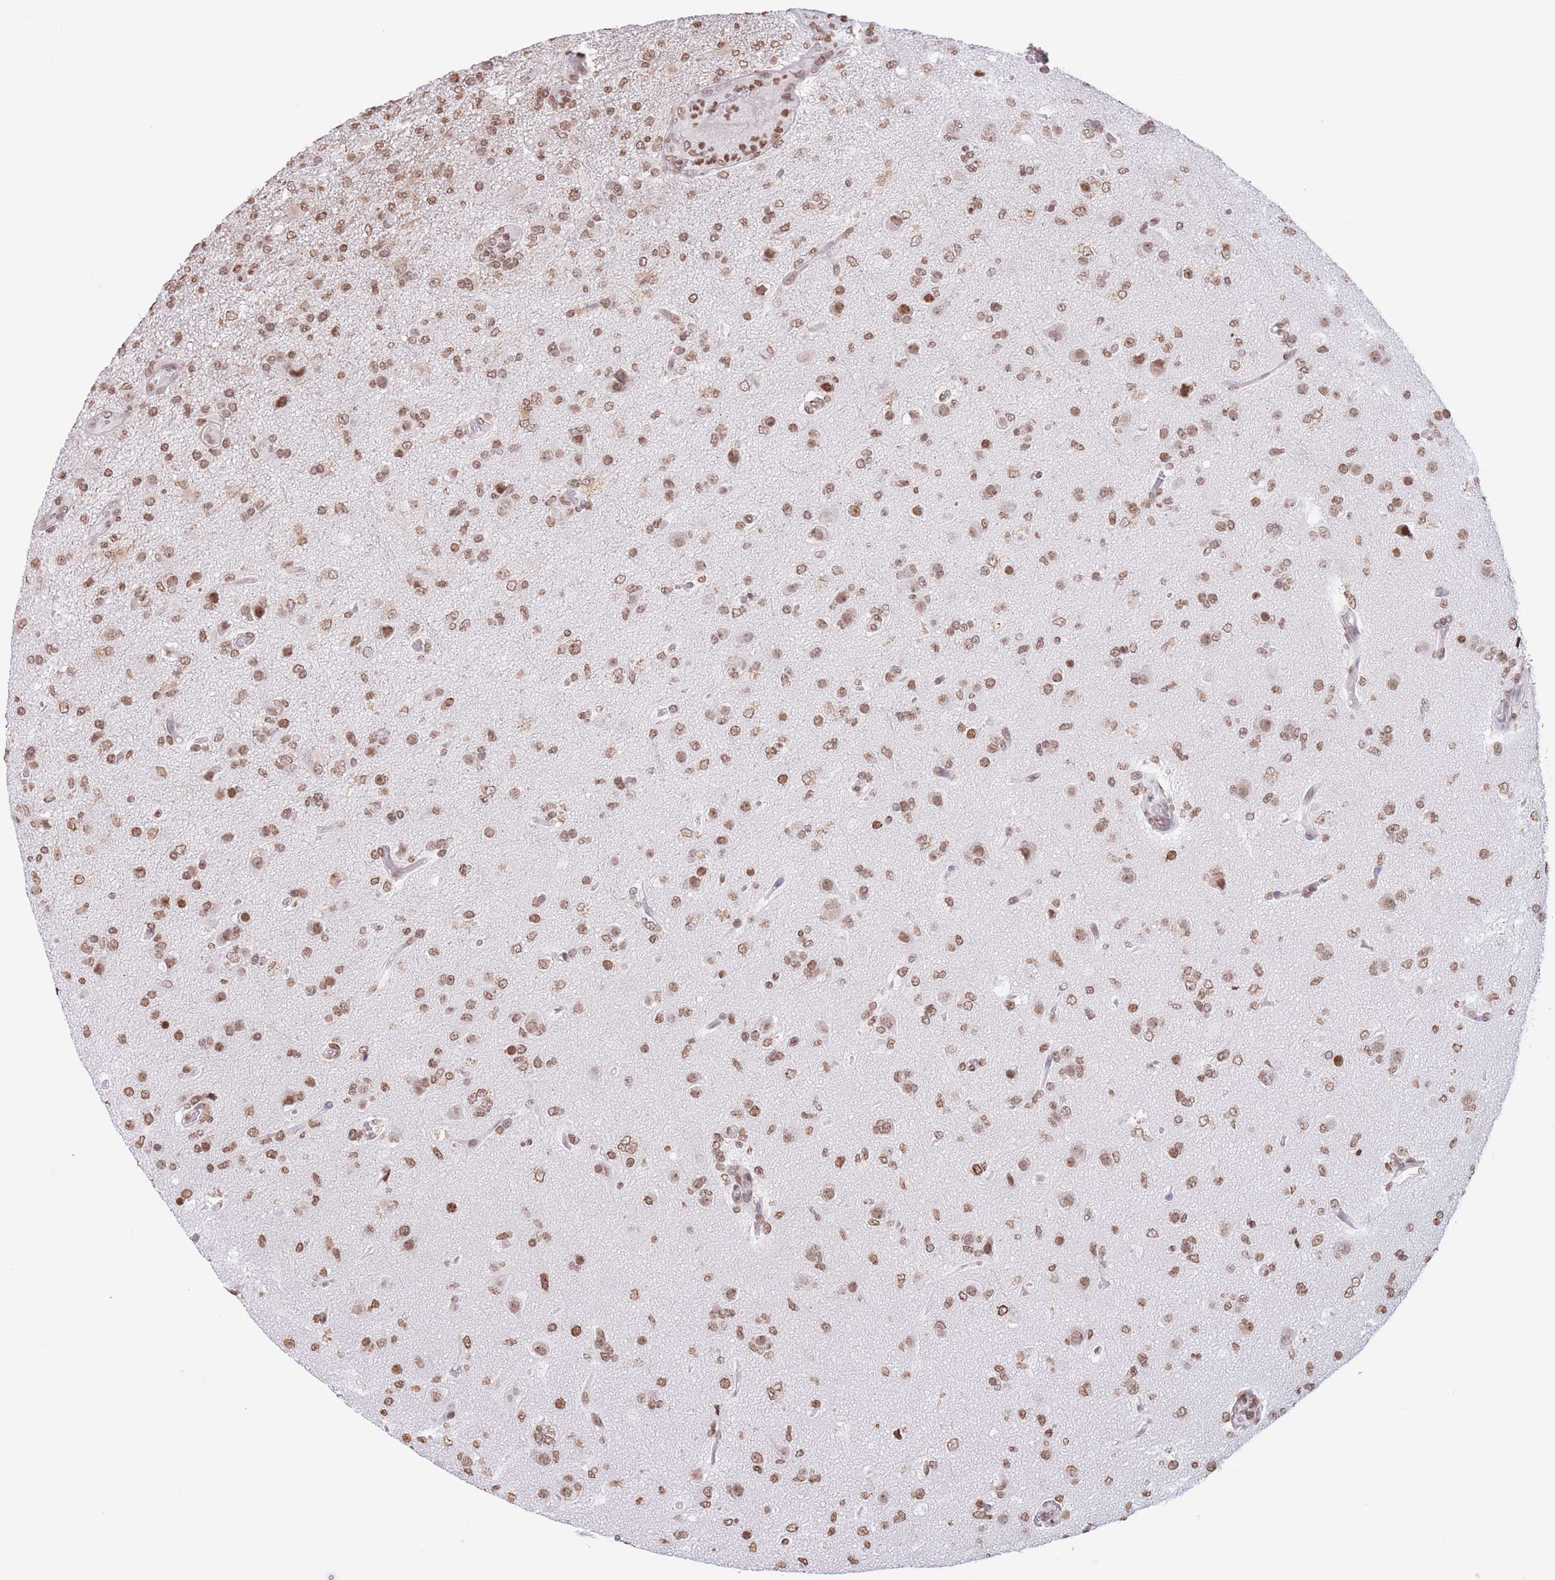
{"staining": {"intensity": "moderate", "quantity": ">75%", "location": "nuclear"}, "tissue": "glioma", "cell_type": "Tumor cells", "image_type": "cancer", "snomed": [{"axis": "morphology", "description": "Glioma, malignant, High grade"}, {"axis": "topography", "description": "Brain"}], "caption": "Malignant glioma (high-grade) stained for a protein (brown) reveals moderate nuclear positive staining in approximately >75% of tumor cells.", "gene": "H2BC11", "patient": {"sex": "female", "age": 74}}